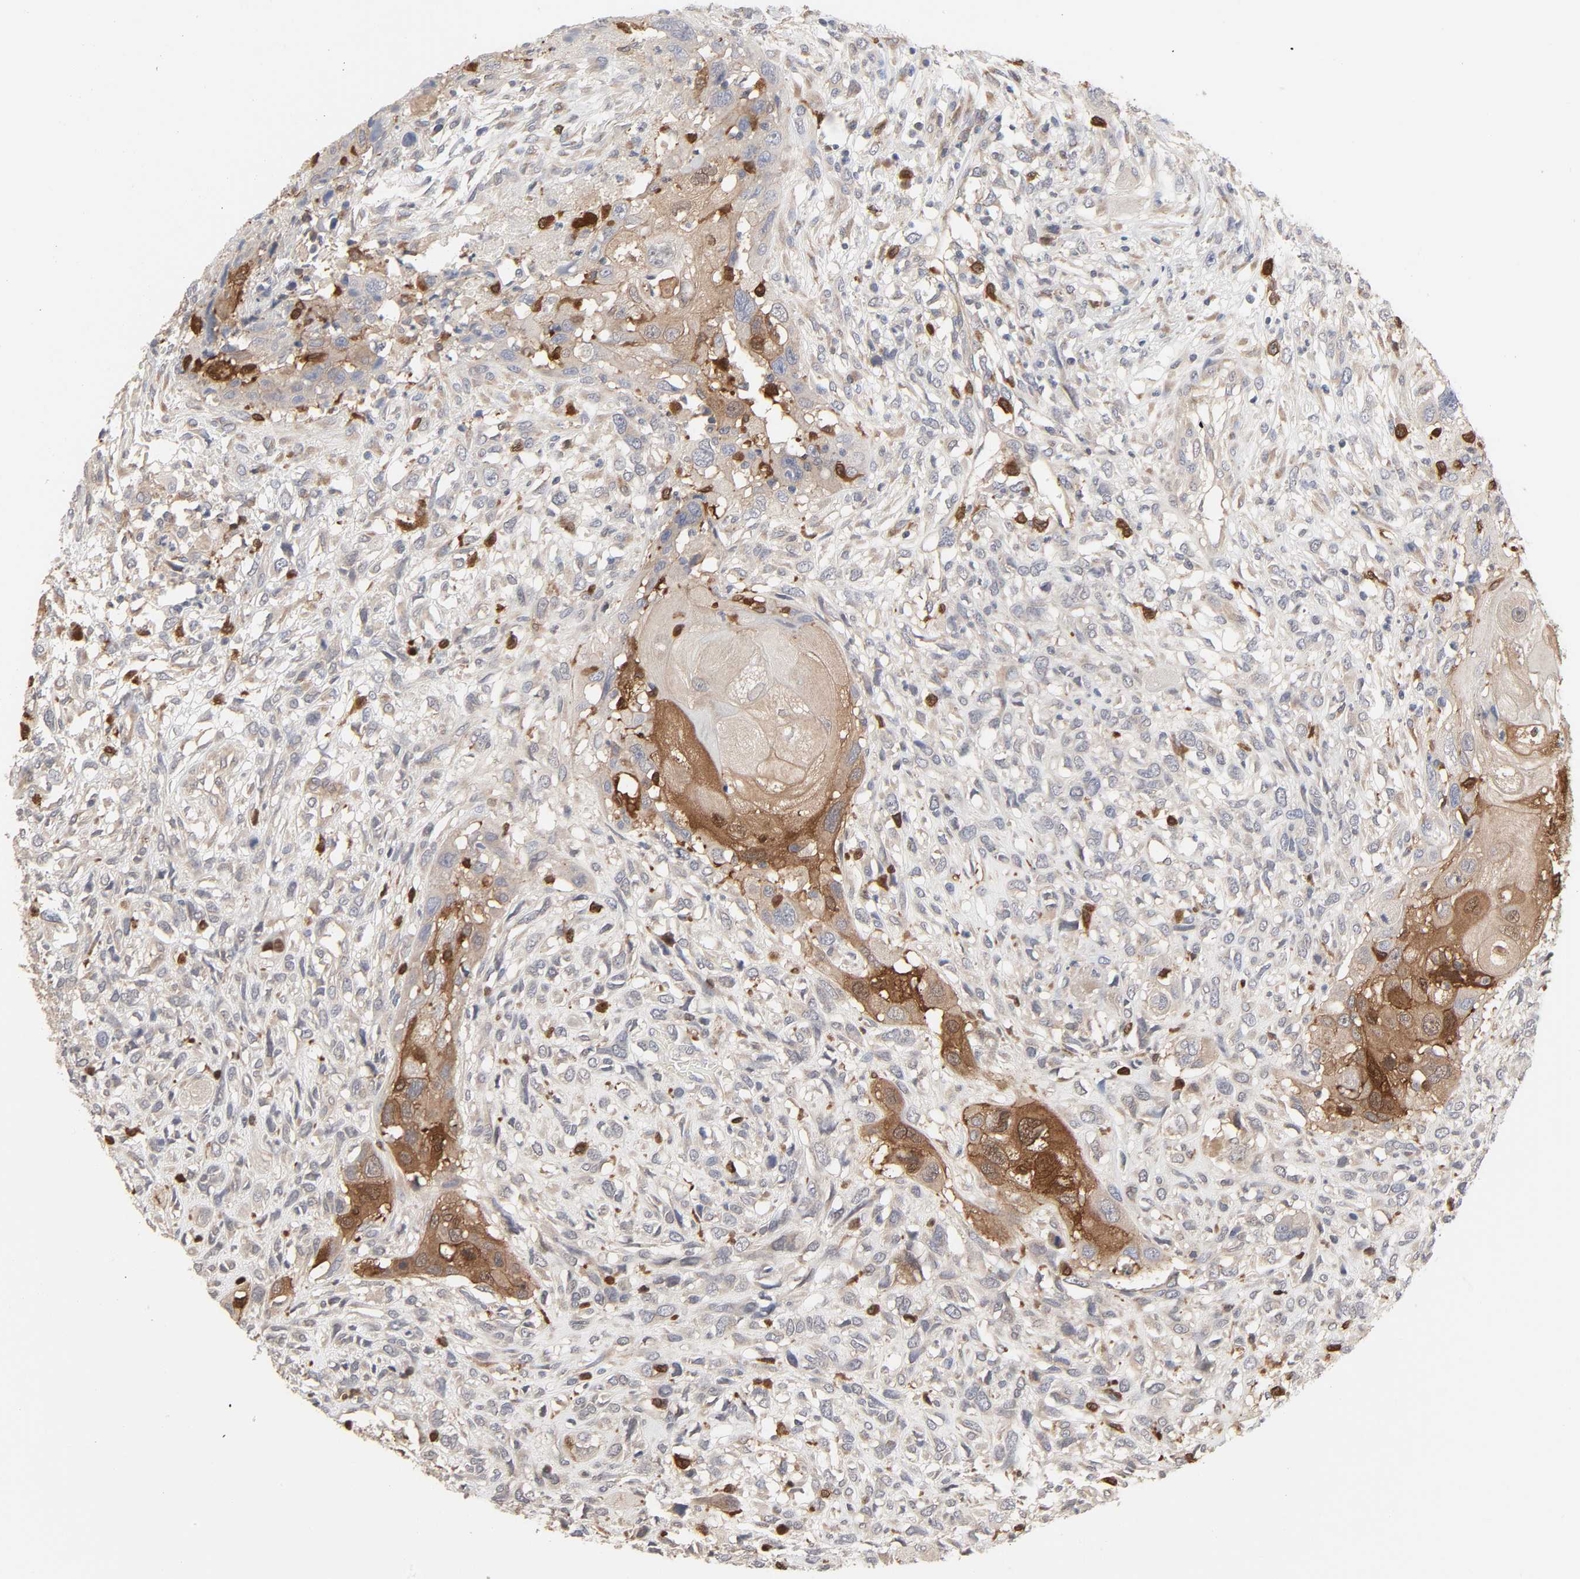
{"staining": {"intensity": "moderate", "quantity": ">75%", "location": "cytoplasmic/membranous"}, "tissue": "head and neck cancer", "cell_type": "Tumor cells", "image_type": "cancer", "snomed": [{"axis": "morphology", "description": "Neoplasm, malignant, NOS"}, {"axis": "topography", "description": "Salivary gland"}, {"axis": "topography", "description": "Head-Neck"}], "caption": "Immunohistochemistry (IHC) micrograph of neoplastic tissue: neoplasm (malignant) (head and neck) stained using immunohistochemistry (IHC) demonstrates medium levels of moderate protein expression localized specifically in the cytoplasmic/membranous of tumor cells, appearing as a cytoplasmic/membranous brown color.", "gene": "NDRG2", "patient": {"sex": "male", "age": 43}}